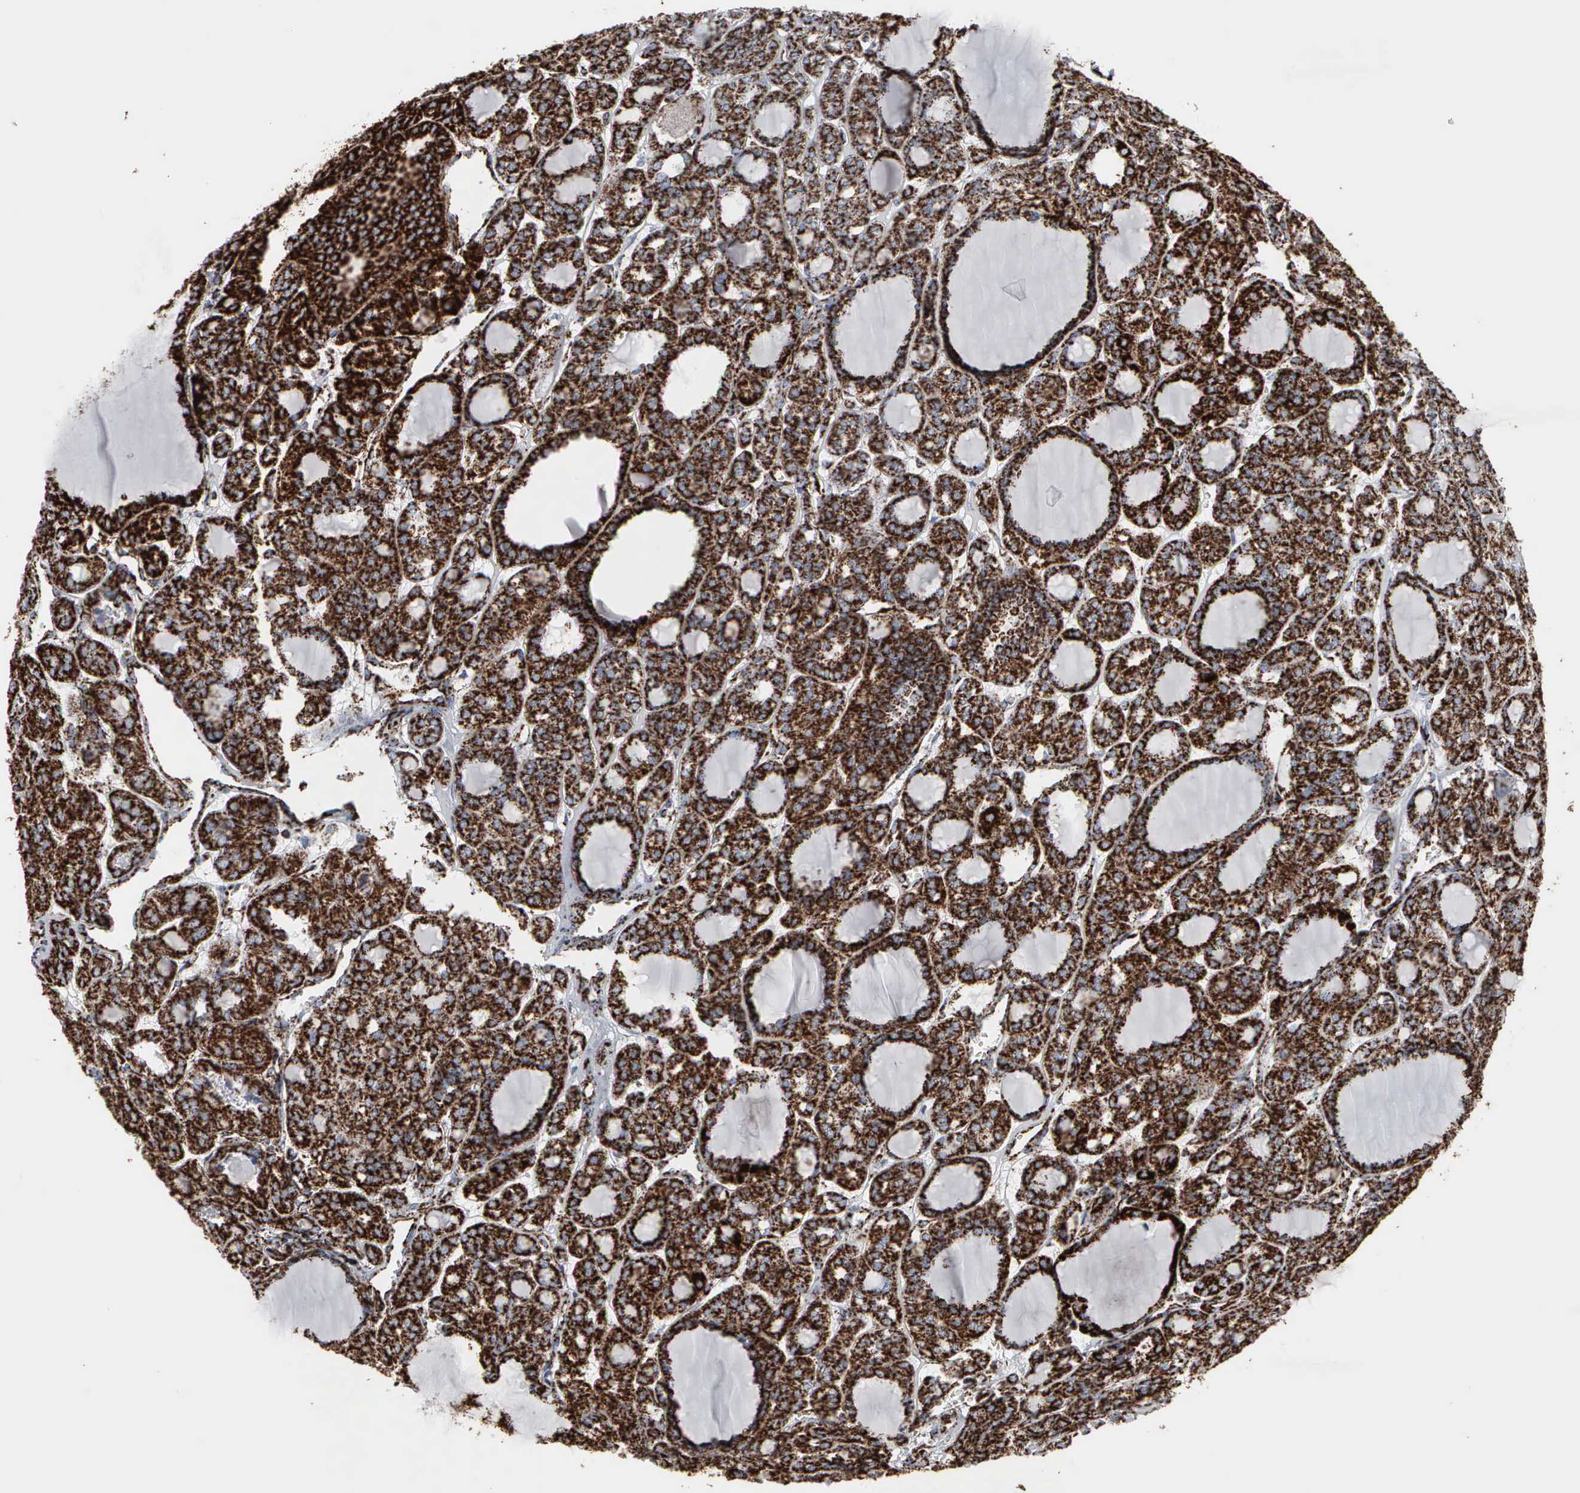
{"staining": {"intensity": "strong", "quantity": ">75%", "location": "cytoplasmic/membranous"}, "tissue": "thyroid cancer", "cell_type": "Tumor cells", "image_type": "cancer", "snomed": [{"axis": "morphology", "description": "Follicular adenoma carcinoma, NOS"}, {"axis": "topography", "description": "Thyroid gland"}], "caption": "IHC image of follicular adenoma carcinoma (thyroid) stained for a protein (brown), which displays high levels of strong cytoplasmic/membranous staining in approximately >75% of tumor cells.", "gene": "HSPA9", "patient": {"sex": "female", "age": 71}}